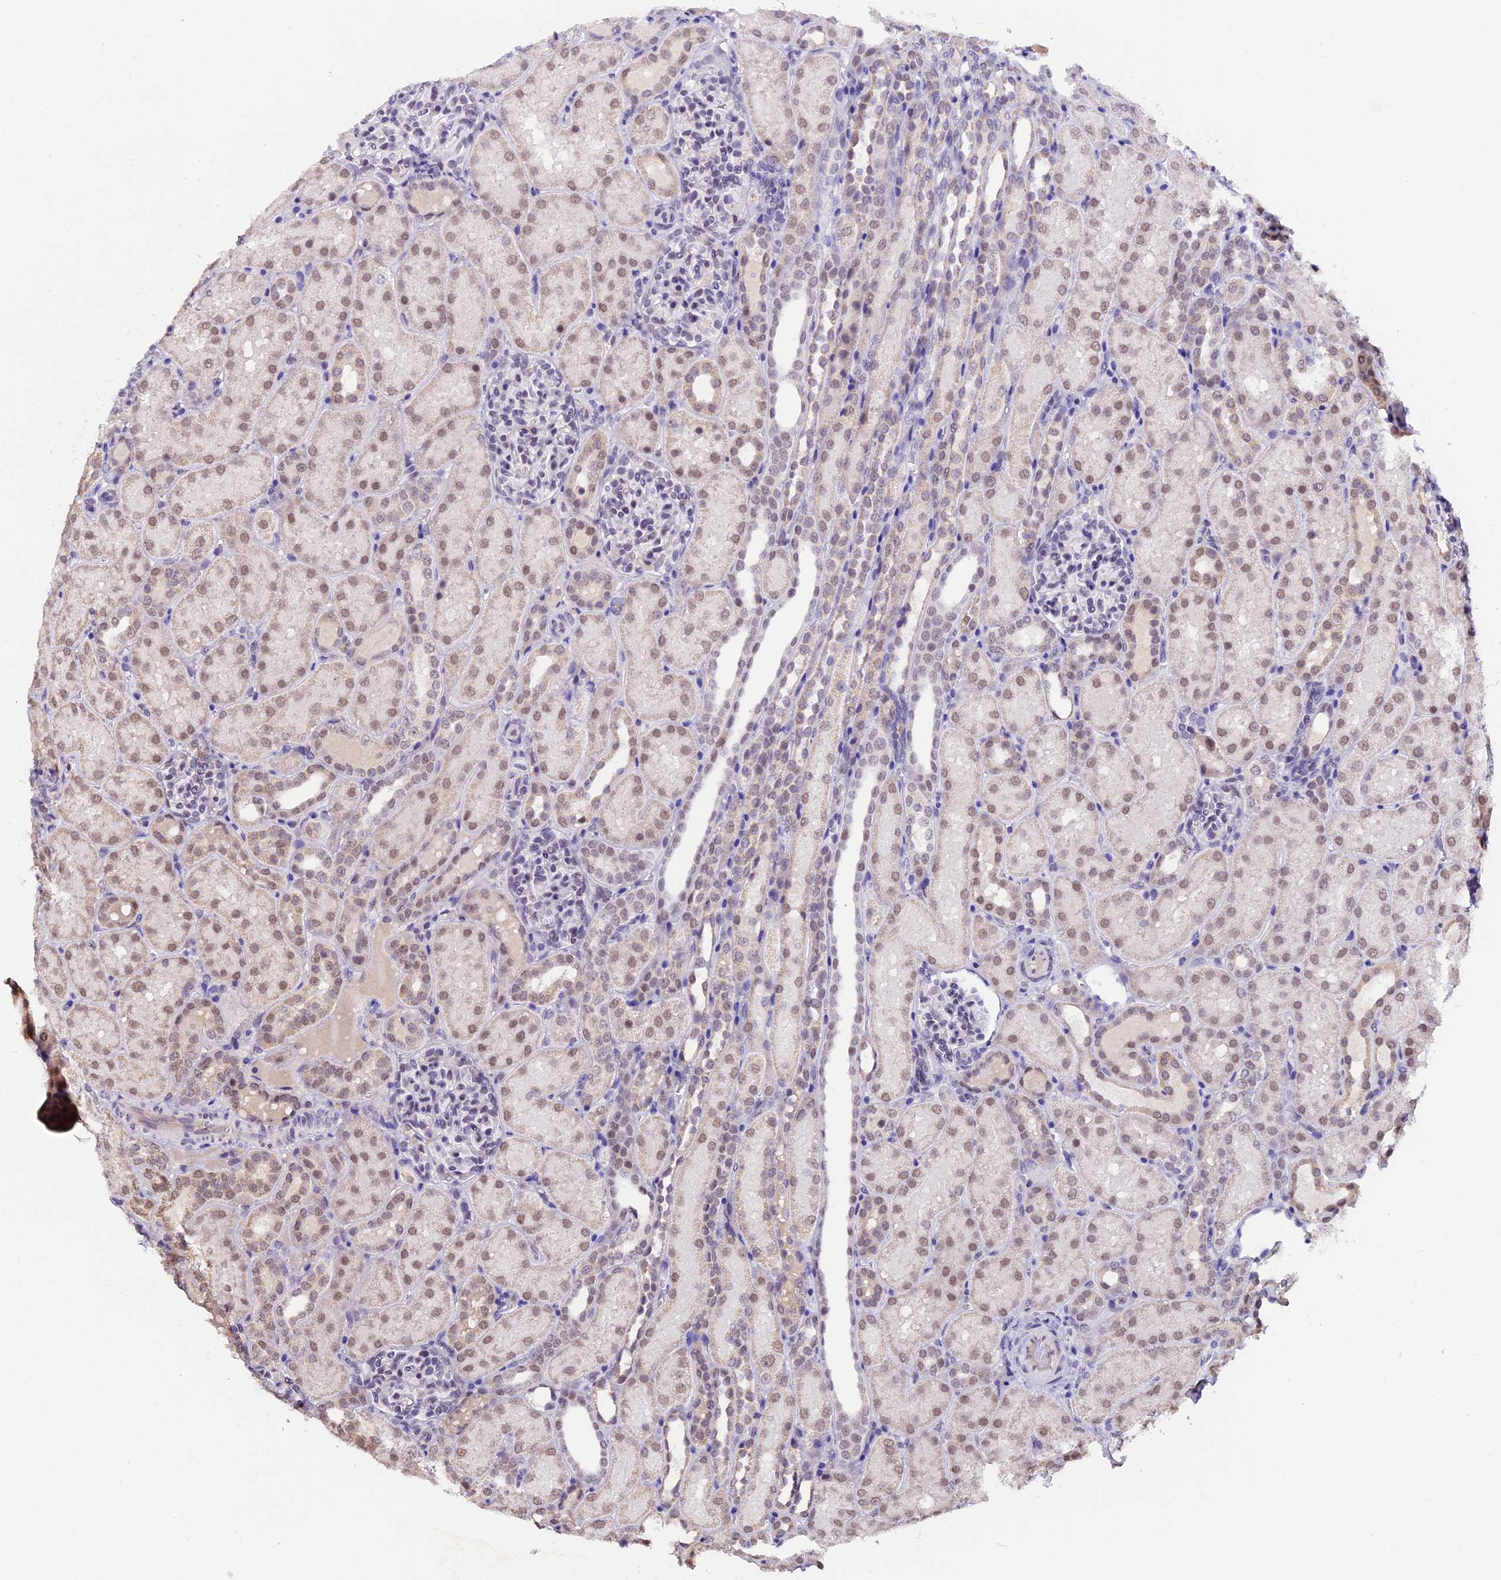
{"staining": {"intensity": "weak", "quantity": "<25%", "location": "nuclear"}, "tissue": "kidney", "cell_type": "Cells in glomeruli", "image_type": "normal", "snomed": [{"axis": "morphology", "description": "Normal tissue, NOS"}, {"axis": "topography", "description": "Kidney"}], "caption": "Immunohistochemical staining of benign human kidney exhibits no significant expression in cells in glomeruli. The staining was performed using DAB to visualize the protein expression in brown, while the nuclei were stained in blue with hematoxylin (Magnification: 20x).", "gene": "NCBP1", "patient": {"sex": "male", "age": 1}}